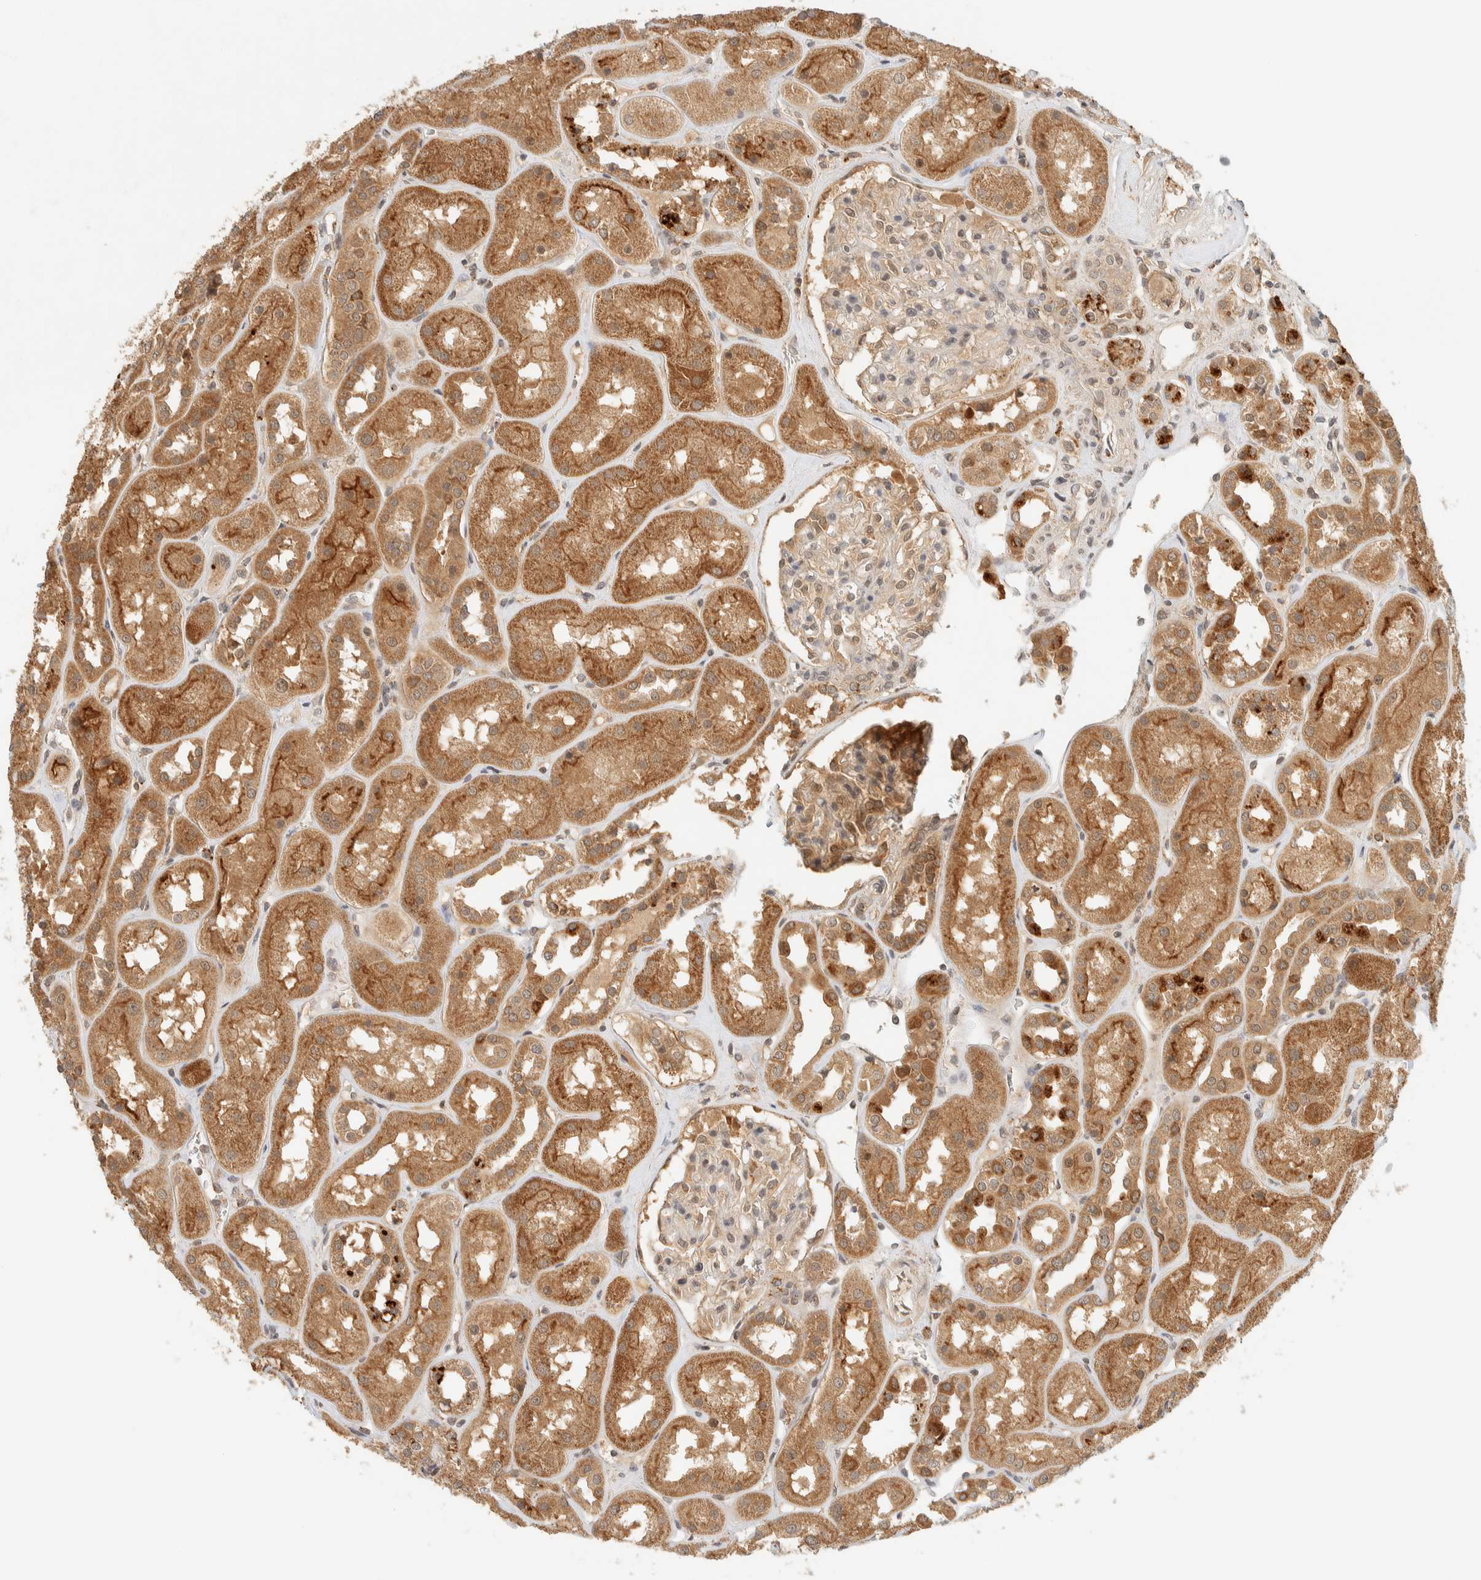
{"staining": {"intensity": "moderate", "quantity": "<25%", "location": "cytoplasmic/membranous,nuclear"}, "tissue": "kidney", "cell_type": "Cells in glomeruli", "image_type": "normal", "snomed": [{"axis": "morphology", "description": "Normal tissue, NOS"}, {"axis": "topography", "description": "Kidney"}], "caption": "A brown stain labels moderate cytoplasmic/membranous,nuclear expression of a protein in cells in glomeruli of normal human kidney. (DAB IHC with brightfield microscopy, high magnification).", "gene": "KIFAP3", "patient": {"sex": "male", "age": 70}}